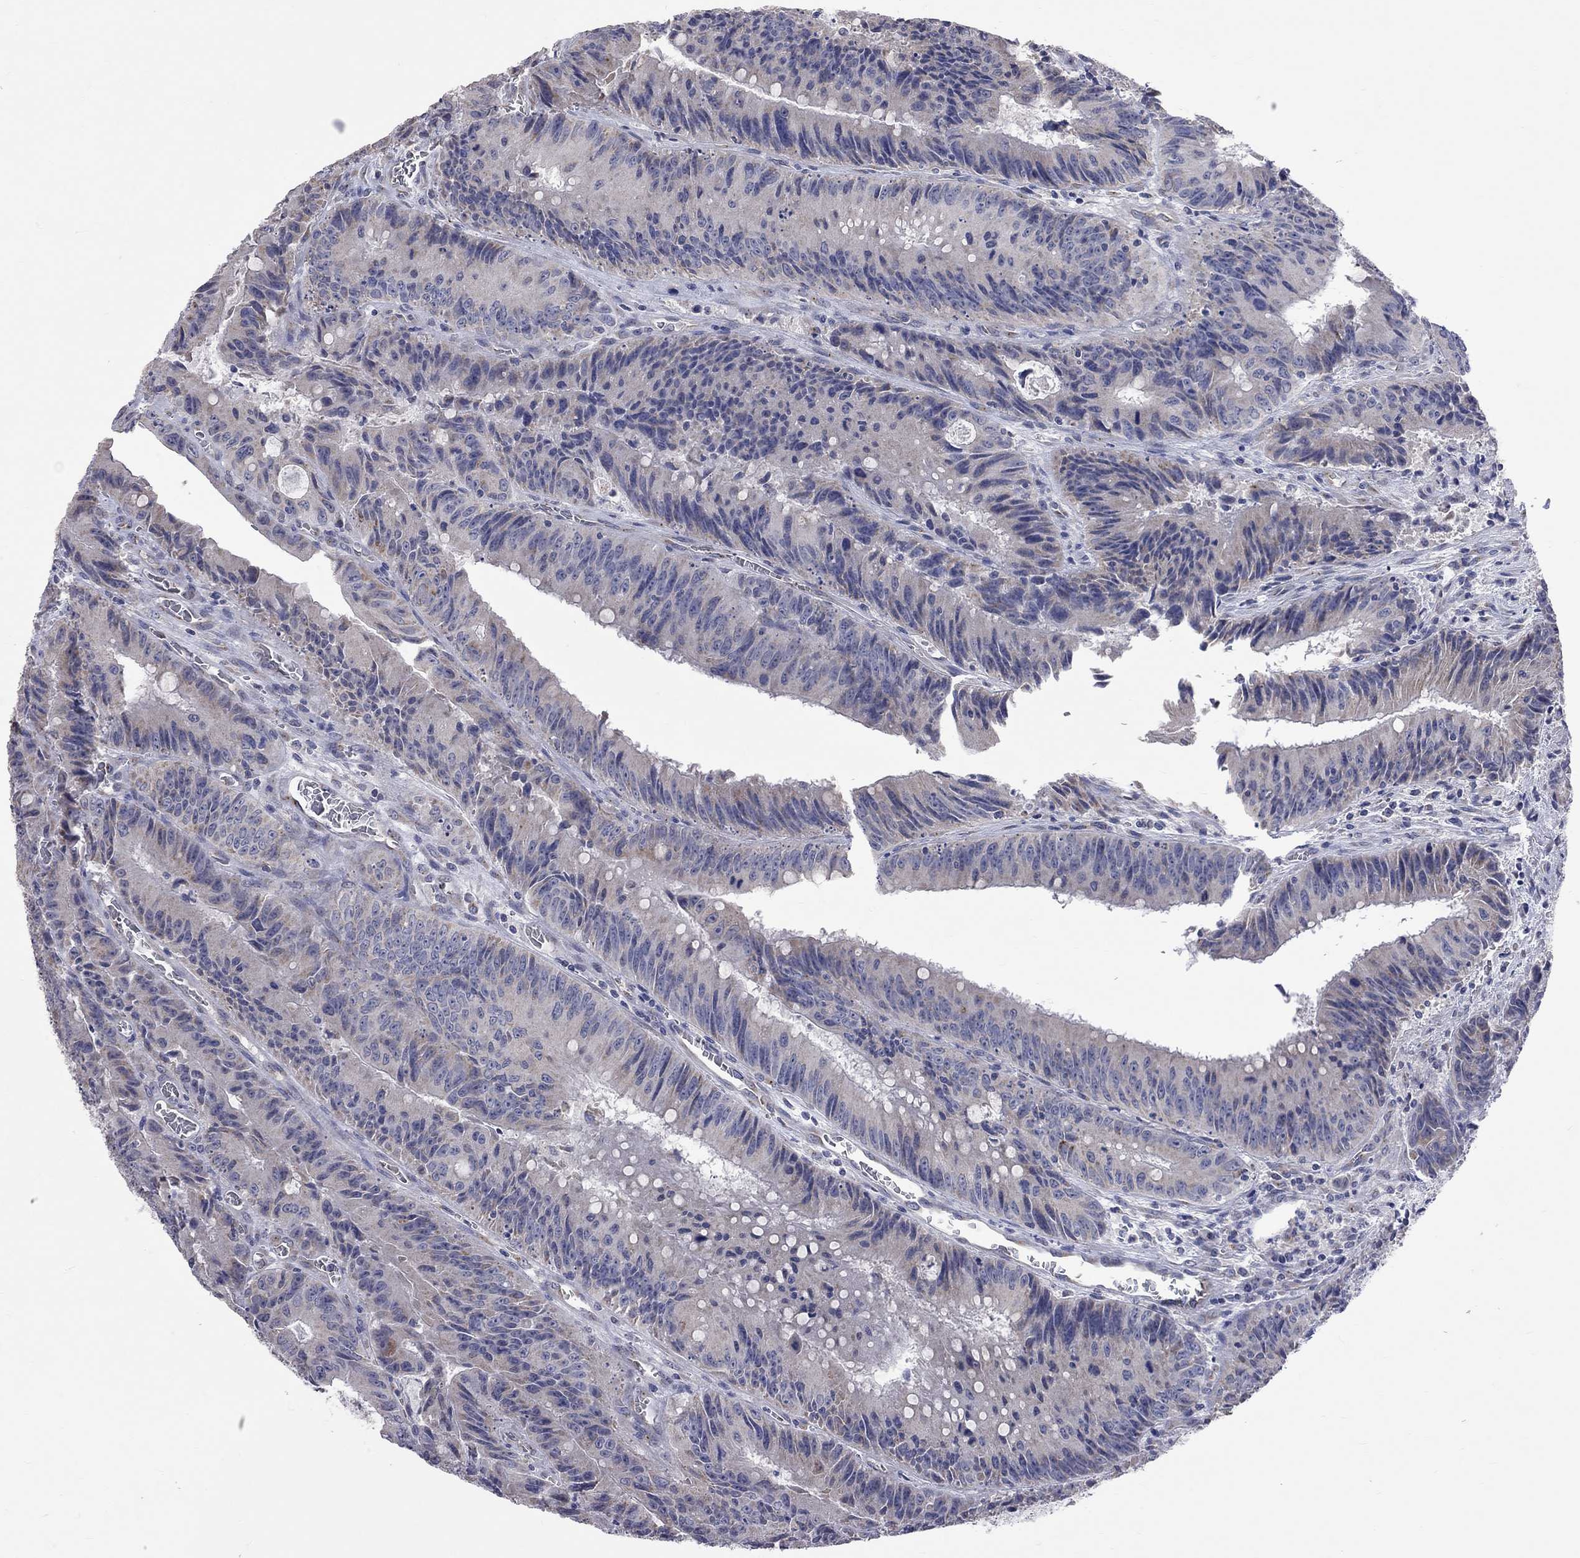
{"staining": {"intensity": "negative", "quantity": "none", "location": "none"}, "tissue": "colorectal cancer", "cell_type": "Tumor cells", "image_type": "cancer", "snomed": [{"axis": "morphology", "description": "Adenocarcinoma, NOS"}, {"axis": "topography", "description": "Rectum"}], "caption": "Immunohistochemistry micrograph of neoplastic tissue: human colorectal adenocarcinoma stained with DAB shows no significant protein expression in tumor cells. The staining is performed using DAB (3,3'-diaminobenzidine) brown chromogen with nuclei counter-stained in using hematoxylin.", "gene": "OPRK1", "patient": {"sex": "female", "age": 72}}